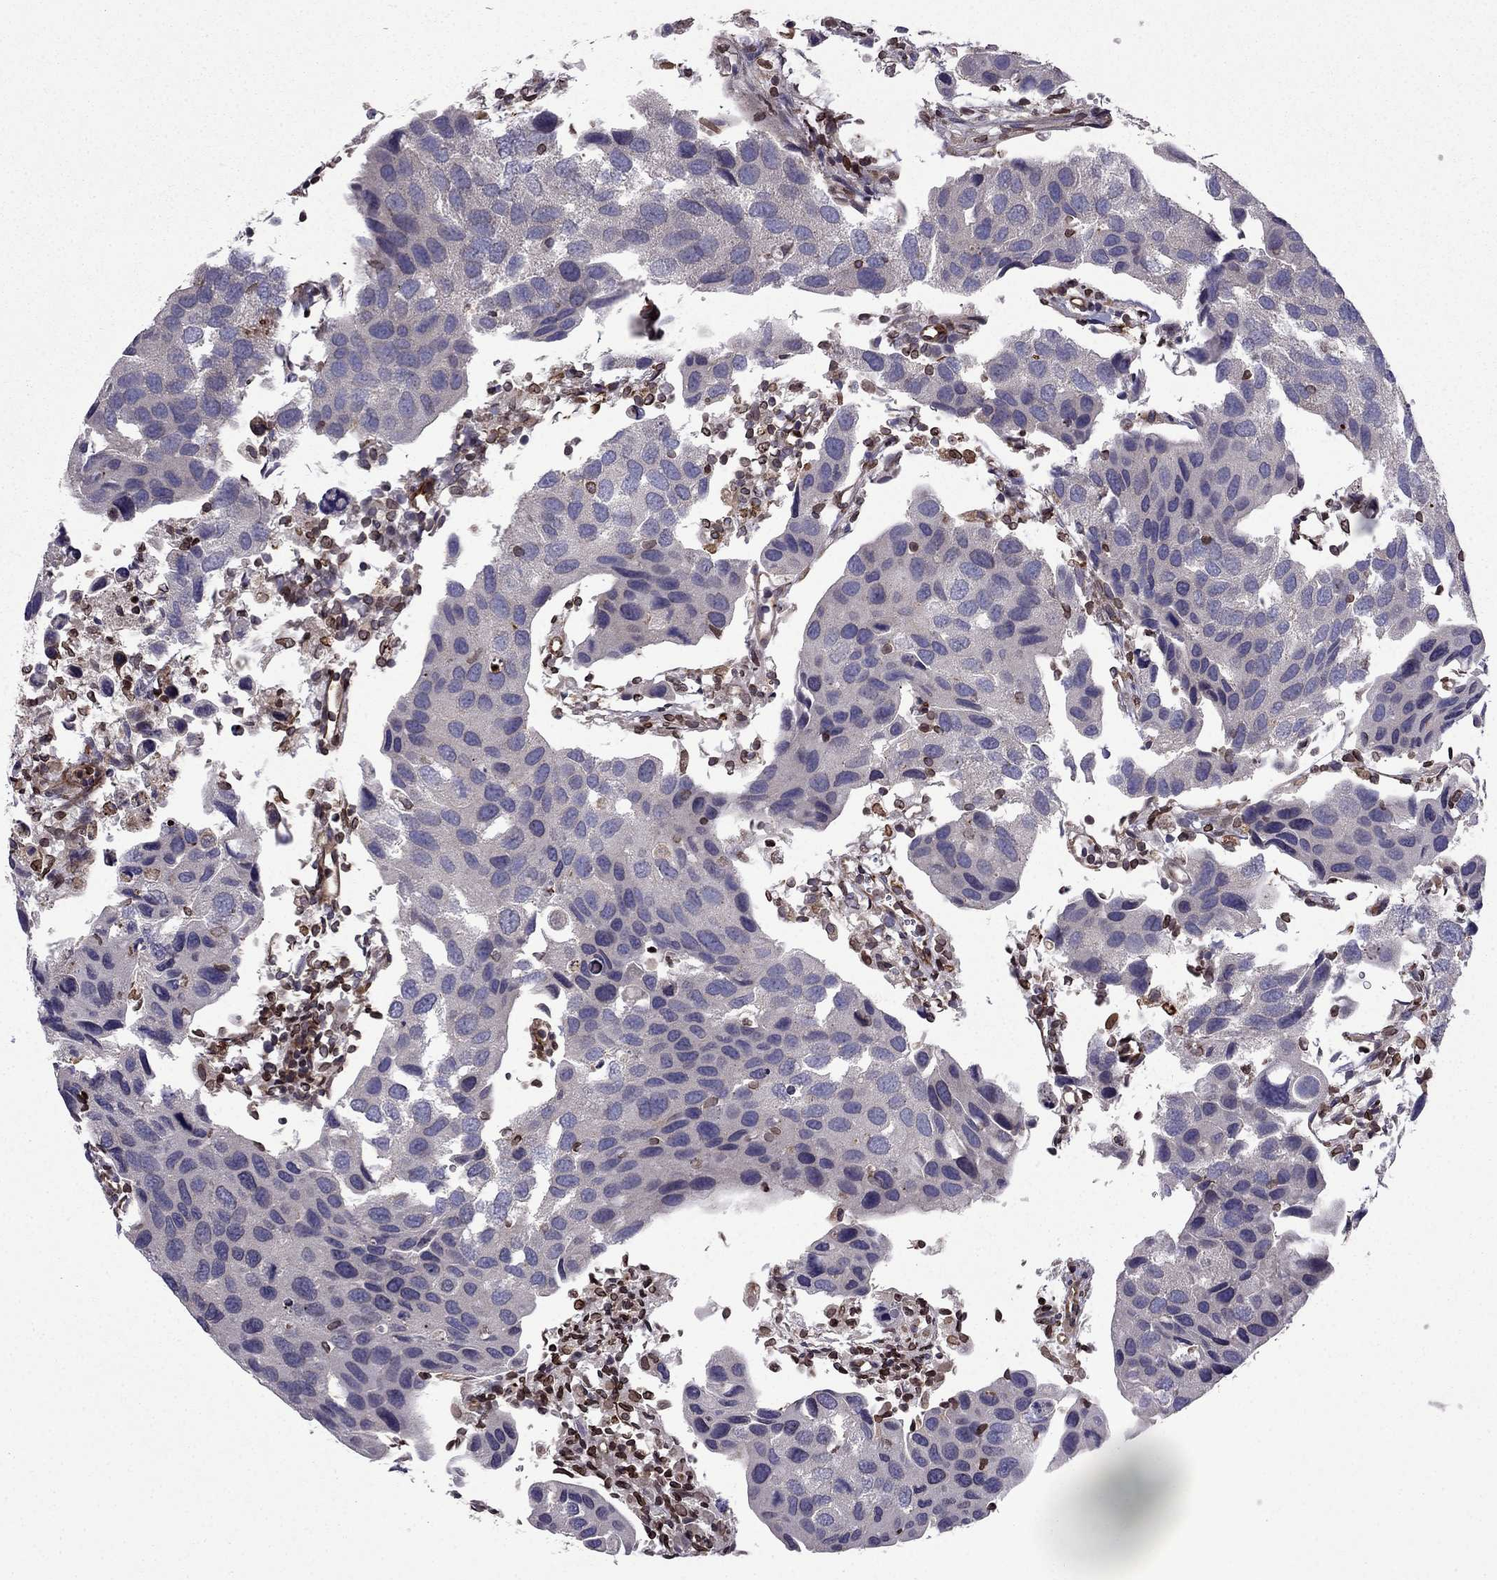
{"staining": {"intensity": "negative", "quantity": "none", "location": "none"}, "tissue": "urothelial cancer", "cell_type": "Tumor cells", "image_type": "cancer", "snomed": [{"axis": "morphology", "description": "Urothelial carcinoma, High grade"}, {"axis": "topography", "description": "Urinary bladder"}], "caption": "DAB immunohistochemical staining of human urothelial cancer shows no significant expression in tumor cells.", "gene": "CDC42BPA", "patient": {"sex": "male", "age": 79}}